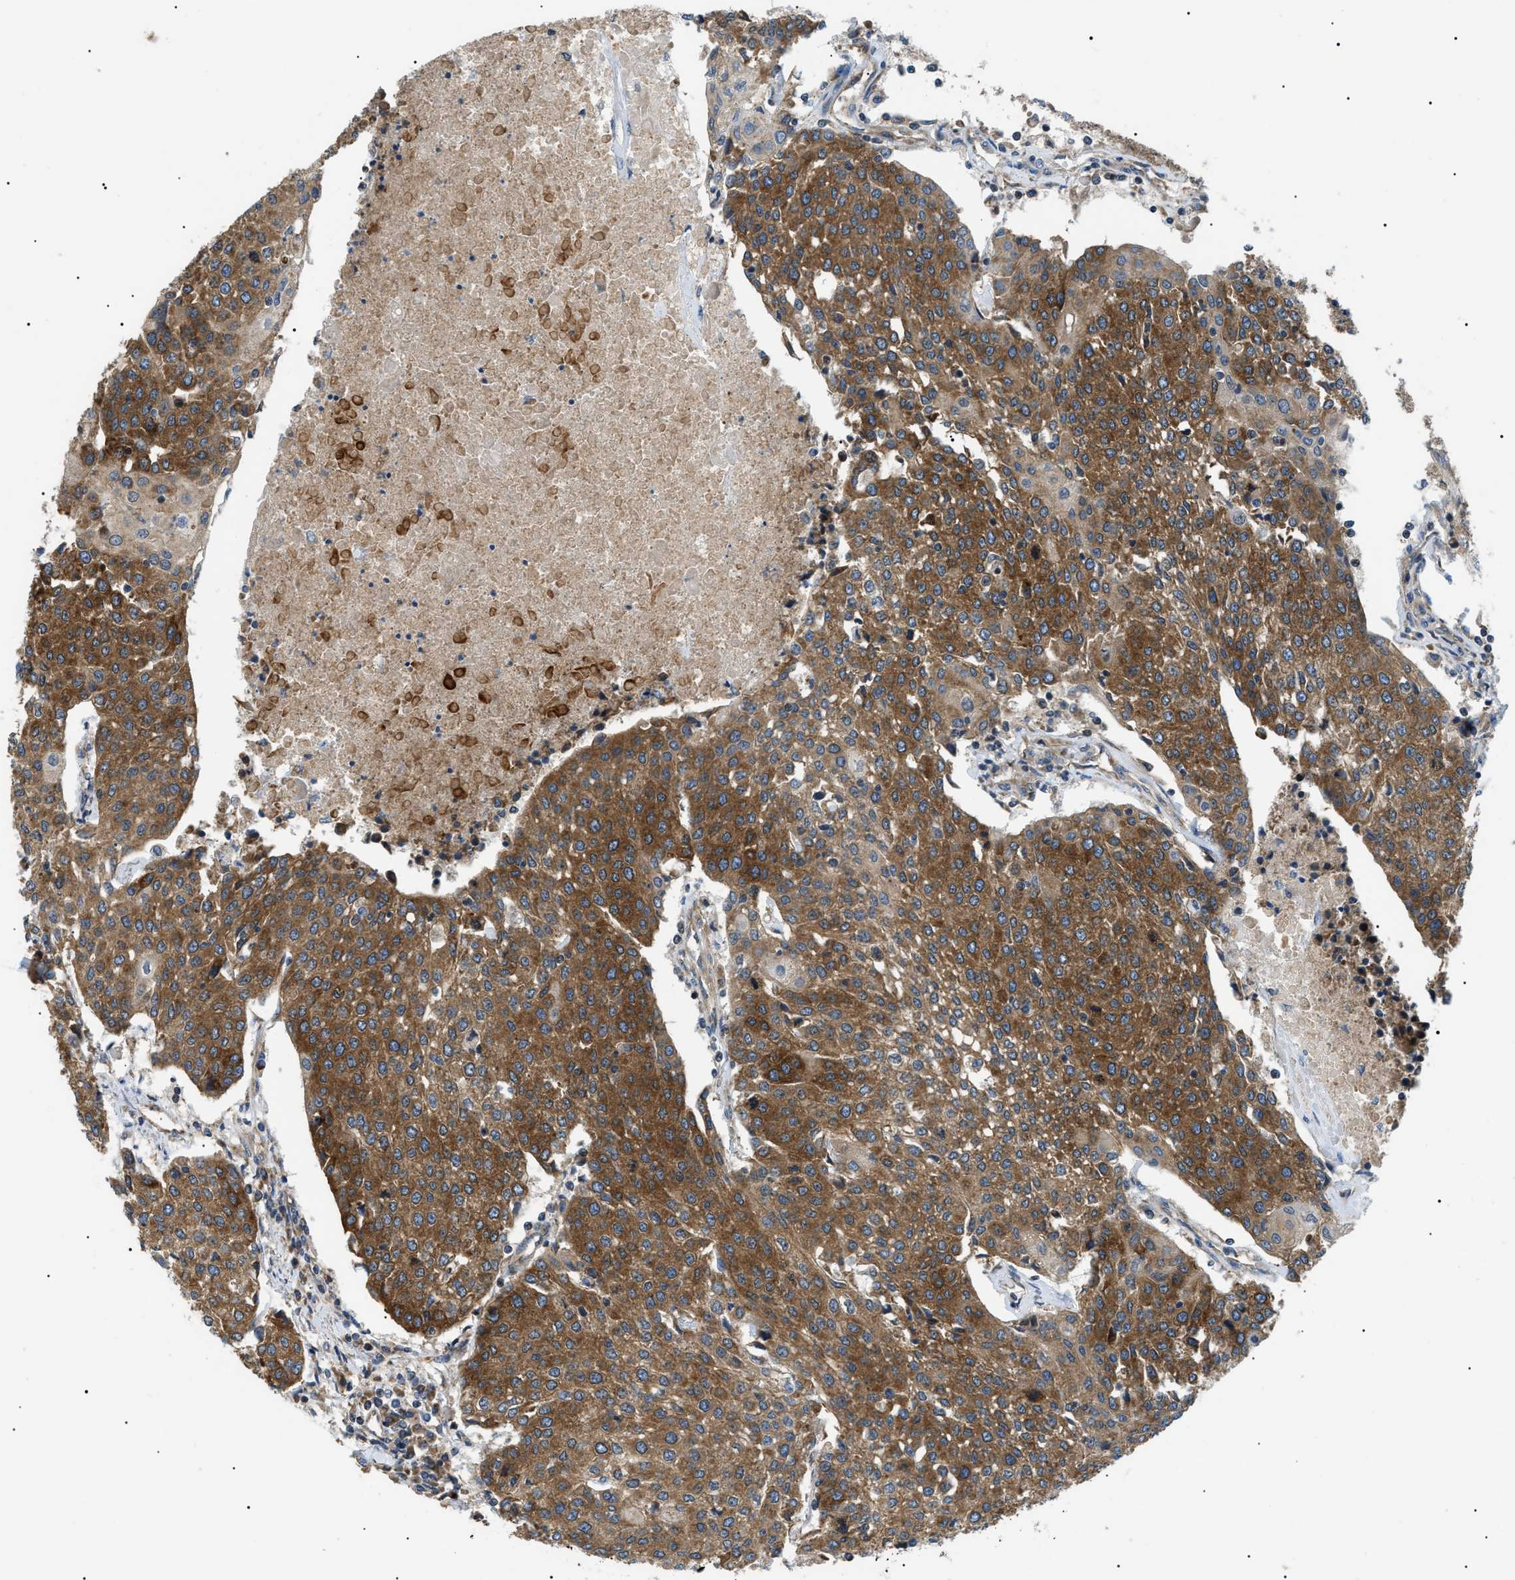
{"staining": {"intensity": "moderate", "quantity": ">75%", "location": "cytoplasmic/membranous"}, "tissue": "urothelial cancer", "cell_type": "Tumor cells", "image_type": "cancer", "snomed": [{"axis": "morphology", "description": "Urothelial carcinoma, High grade"}, {"axis": "topography", "description": "Urinary bladder"}], "caption": "About >75% of tumor cells in urothelial cancer show moderate cytoplasmic/membranous protein staining as visualized by brown immunohistochemical staining.", "gene": "SRPK1", "patient": {"sex": "female", "age": 85}}